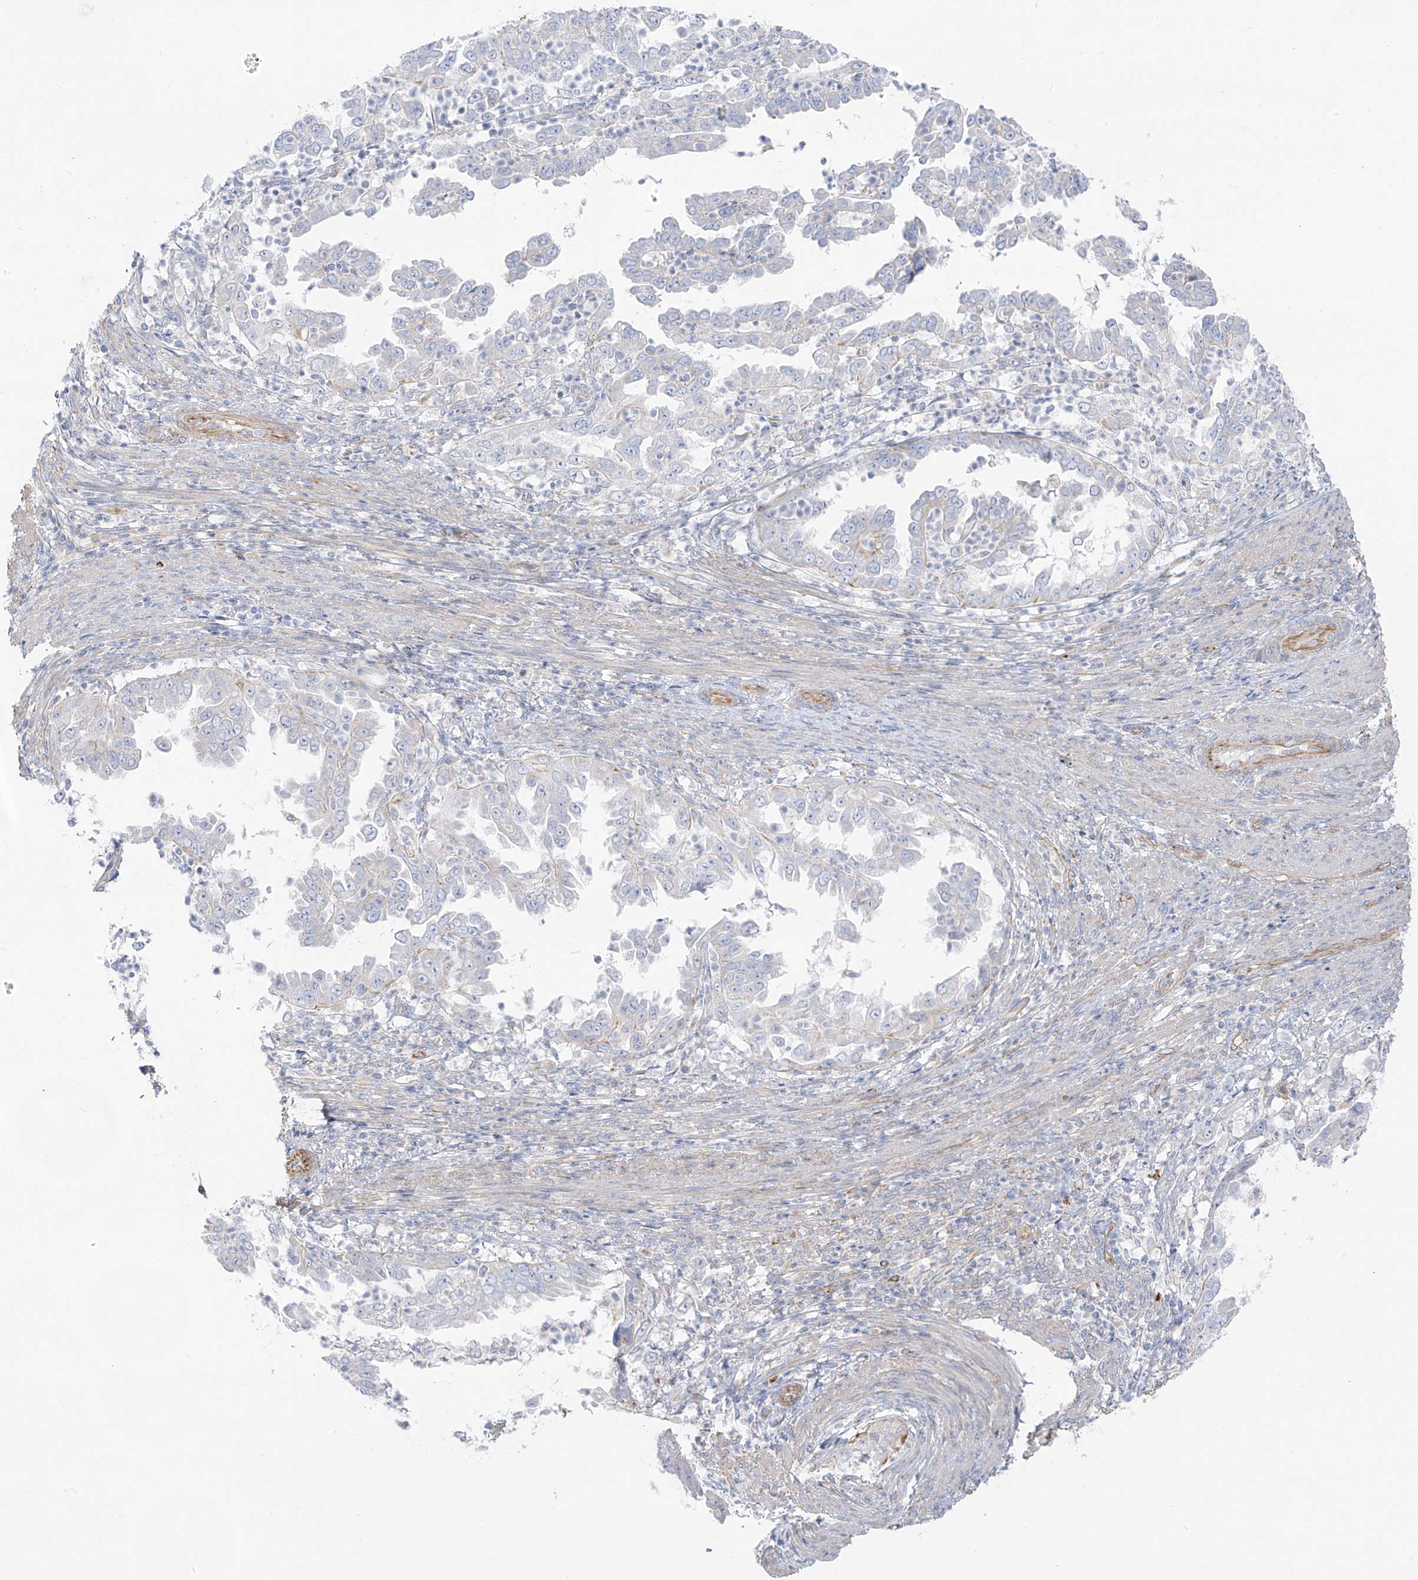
{"staining": {"intensity": "negative", "quantity": "none", "location": "none"}, "tissue": "endometrial cancer", "cell_type": "Tumor cells", "image_type": "cancer", "snomed": [{"axis": "morphology", "description": "Adenocarcinoma, NOS"}, {"axis": "topography", "description": "Endometrium"}], "caption": "Immunohistochemistry of adenocarcinoma (endometrial) exhibits no staining in tumor cells. (DAB immunohistochemistry (IHC) visualized using brightfield microscopy, high magnification).", "gene": "TAL2", "patient": {"sex": "female", "age": 85}}